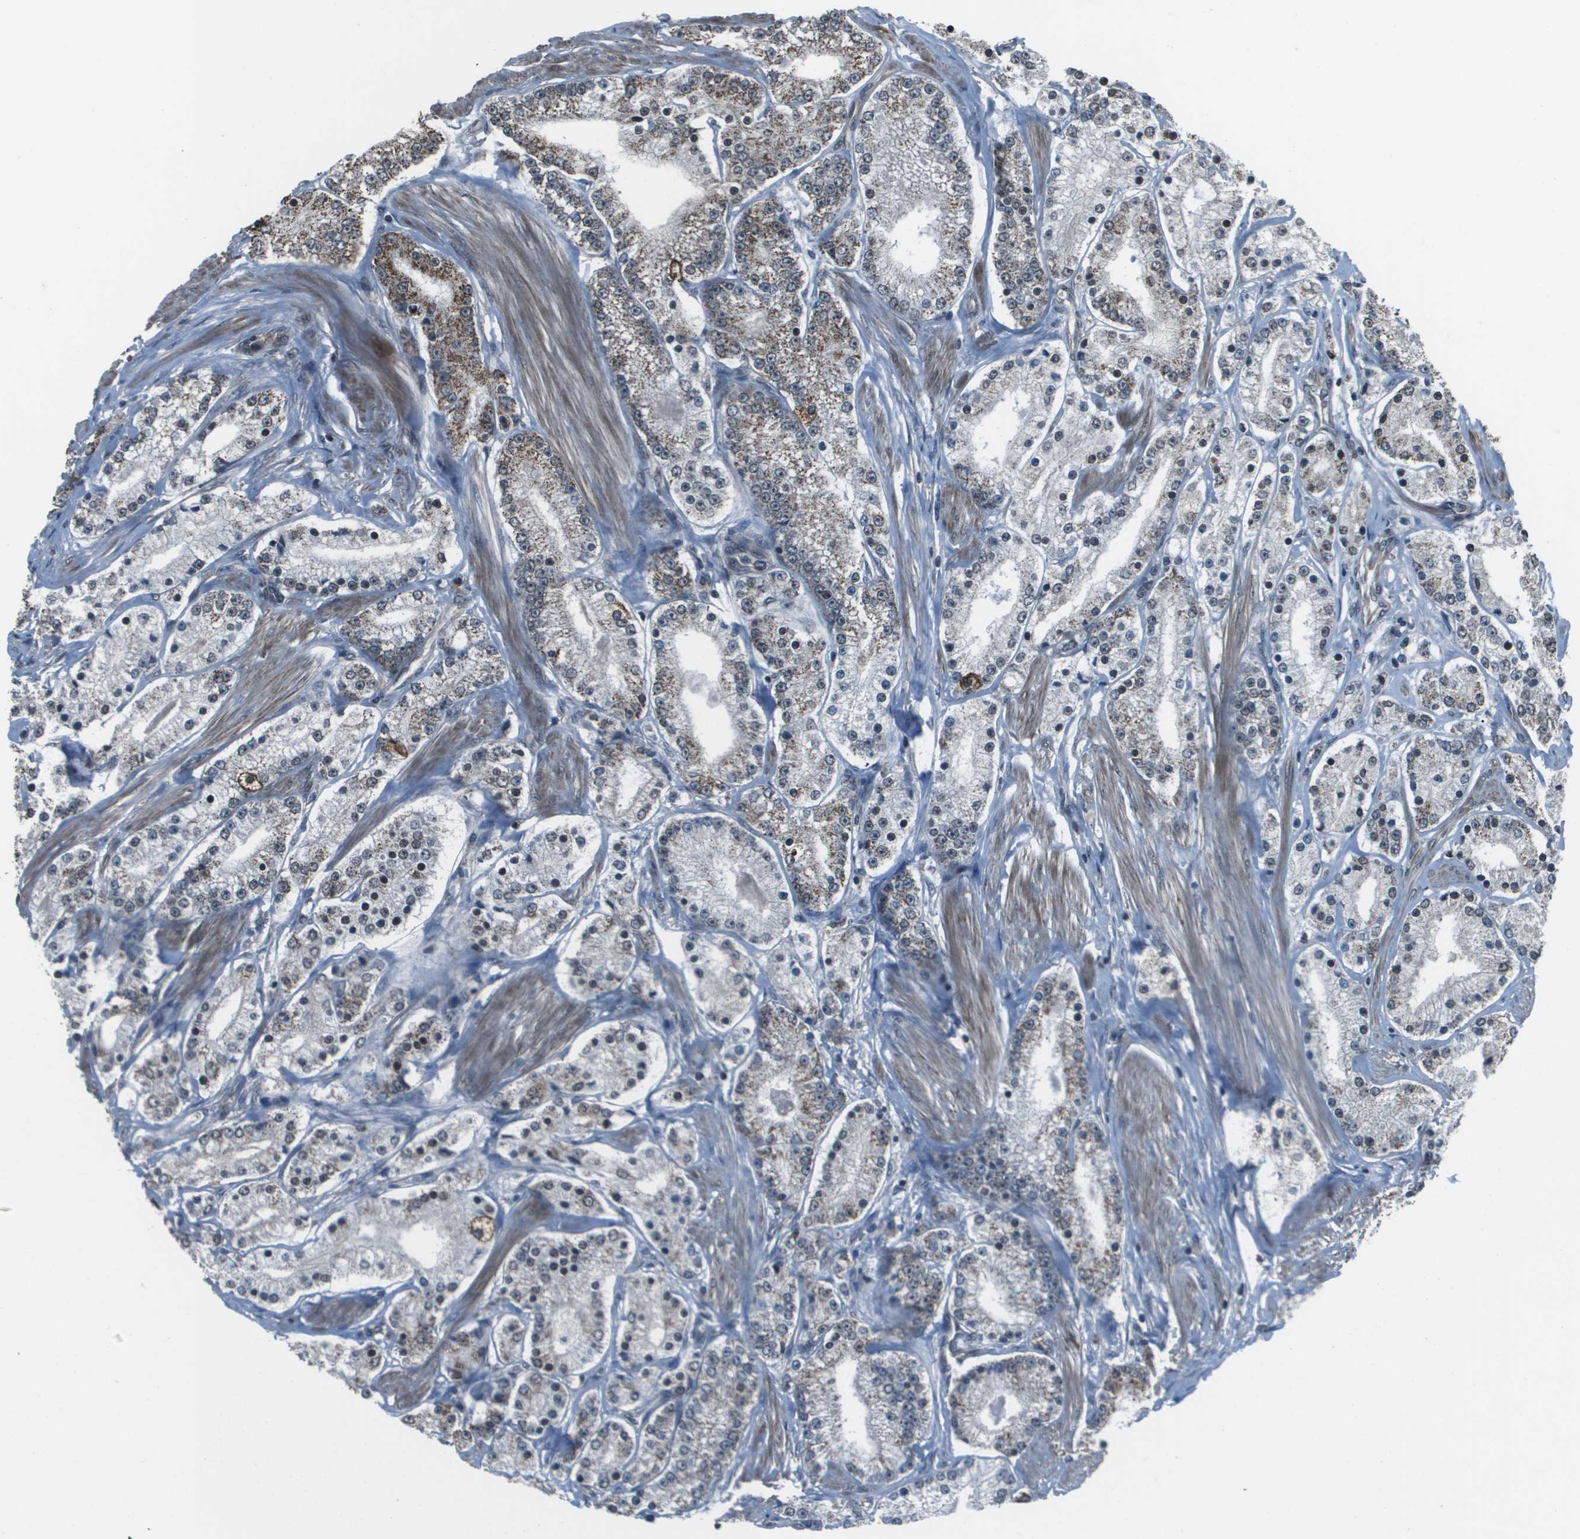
{"staining": {"intensity": "moderate", "quantity": "25%-75%", "location": "cytoplasmic/membranous"}, "tissue": "prostate cancer", "cell_type": "Tumor cells", "image_type": "cancer", "snomed": [{"axis": "morphology", "description": "Adenocarcinoma, Low grade"}, {"axis": "topography", "description": "Prostate"}], "caption": "Moderate cytoplasmic/membranous protein staining is present in approximately 25%-75% of tumor cells in prostate cancer (low-grade adenocarcinoma). (IHC, brightfield microscopy, high magnification).", "gene": "PPFIA1", "patient": {"sex": "male", "age": 63}}